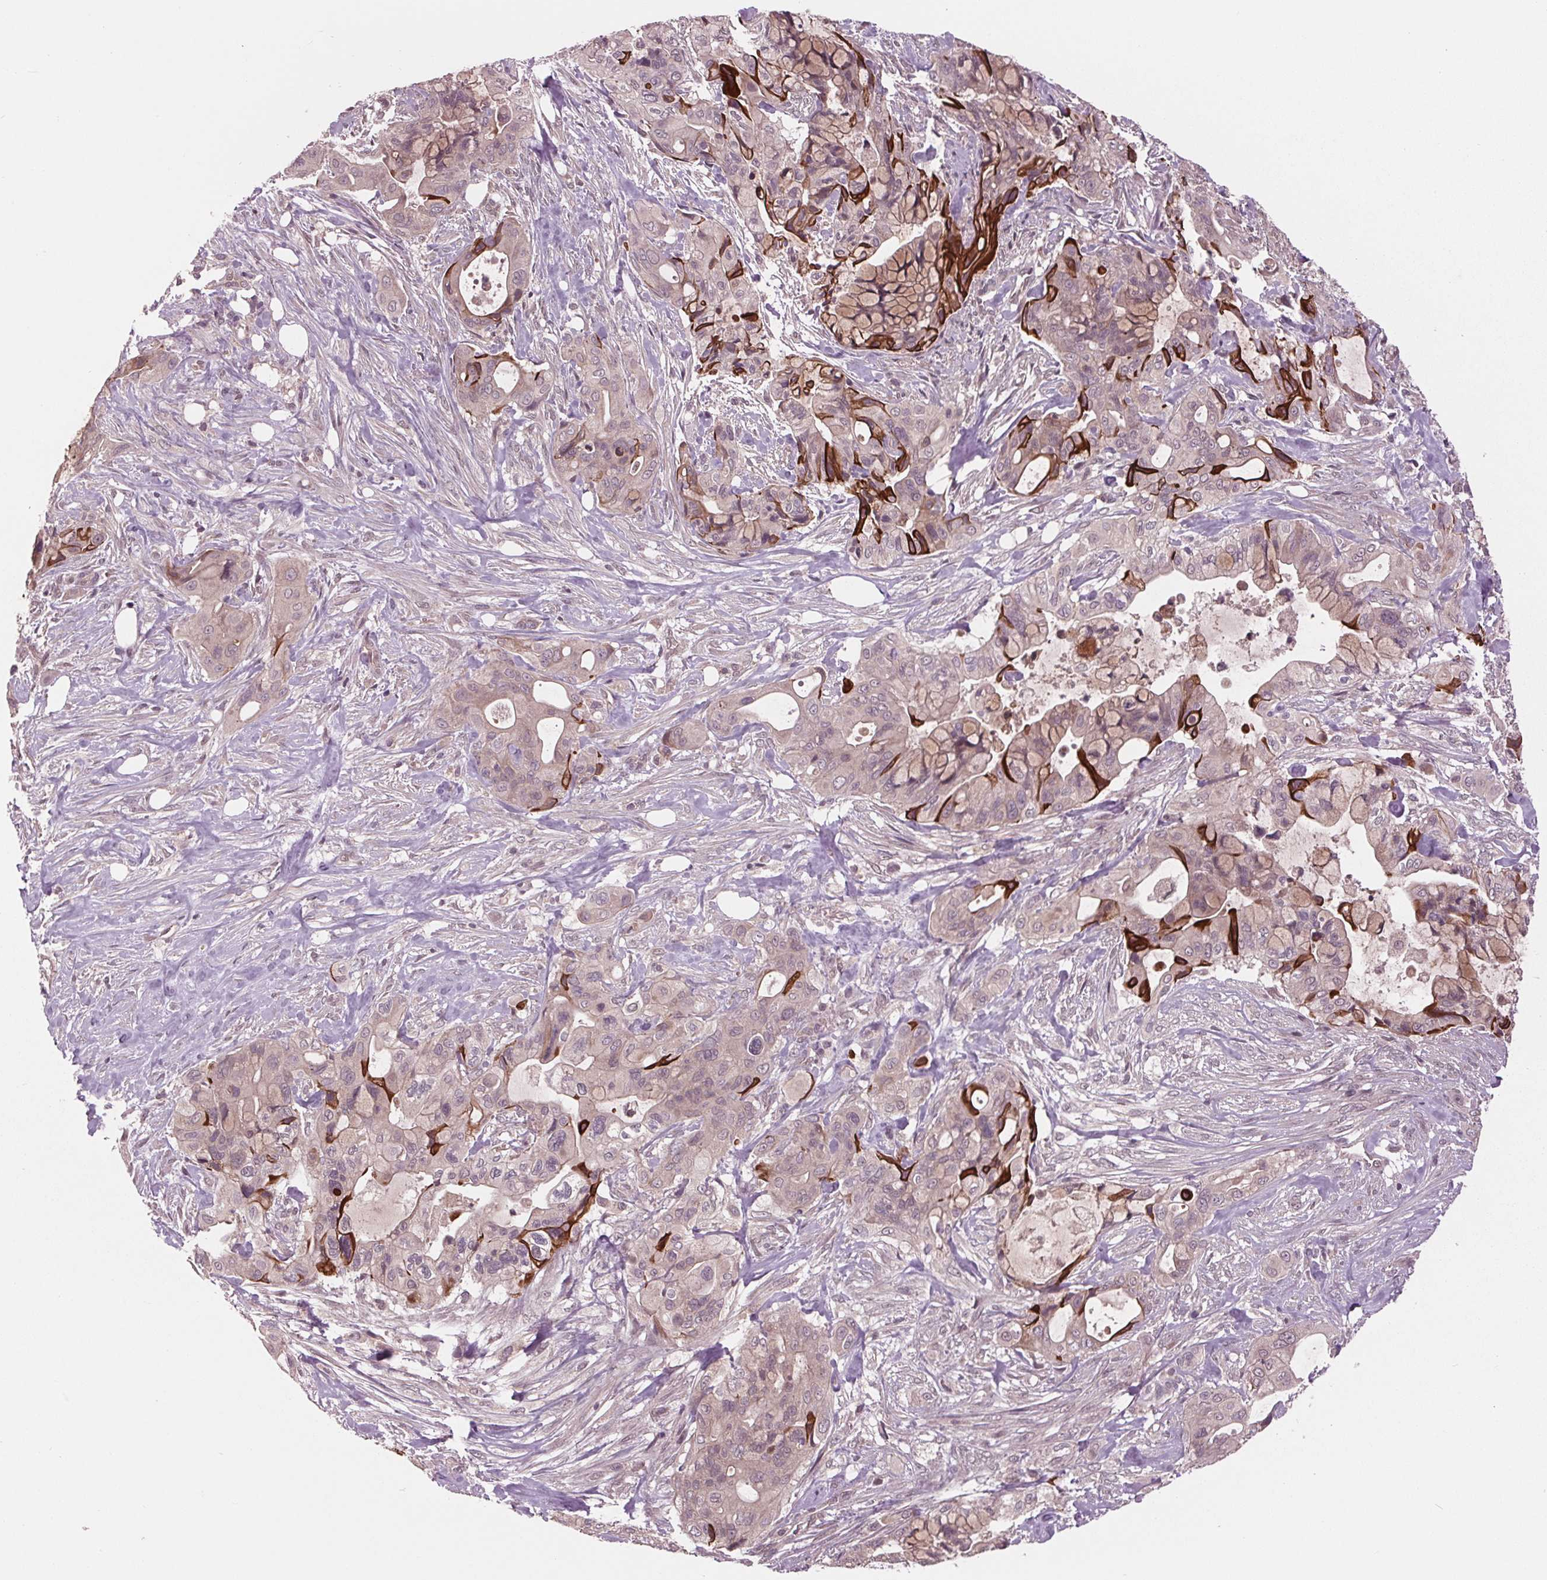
{"staining": {"intensity": "strong", "quantity": "<25%", "location": "cytoplasmic/membranous"}, "tissue": "pancreatic cancer", "cell_type": "Tumor cells", "image_type": "cancer", "snomed": [{"axis": "morphology", "description": "Adenocarcinoma, NOS"}, {"axis": "topography", "description": "Pancreas"}], "caption": "Immunohistochemistry (IHC) of human pancreatic cancer displays medium levels of strong cytoplasmic/membranous staining in approximately <25% of tumor cells.", "gene": "MAPK8", "patient": {"sex": "male", "age": 71}}